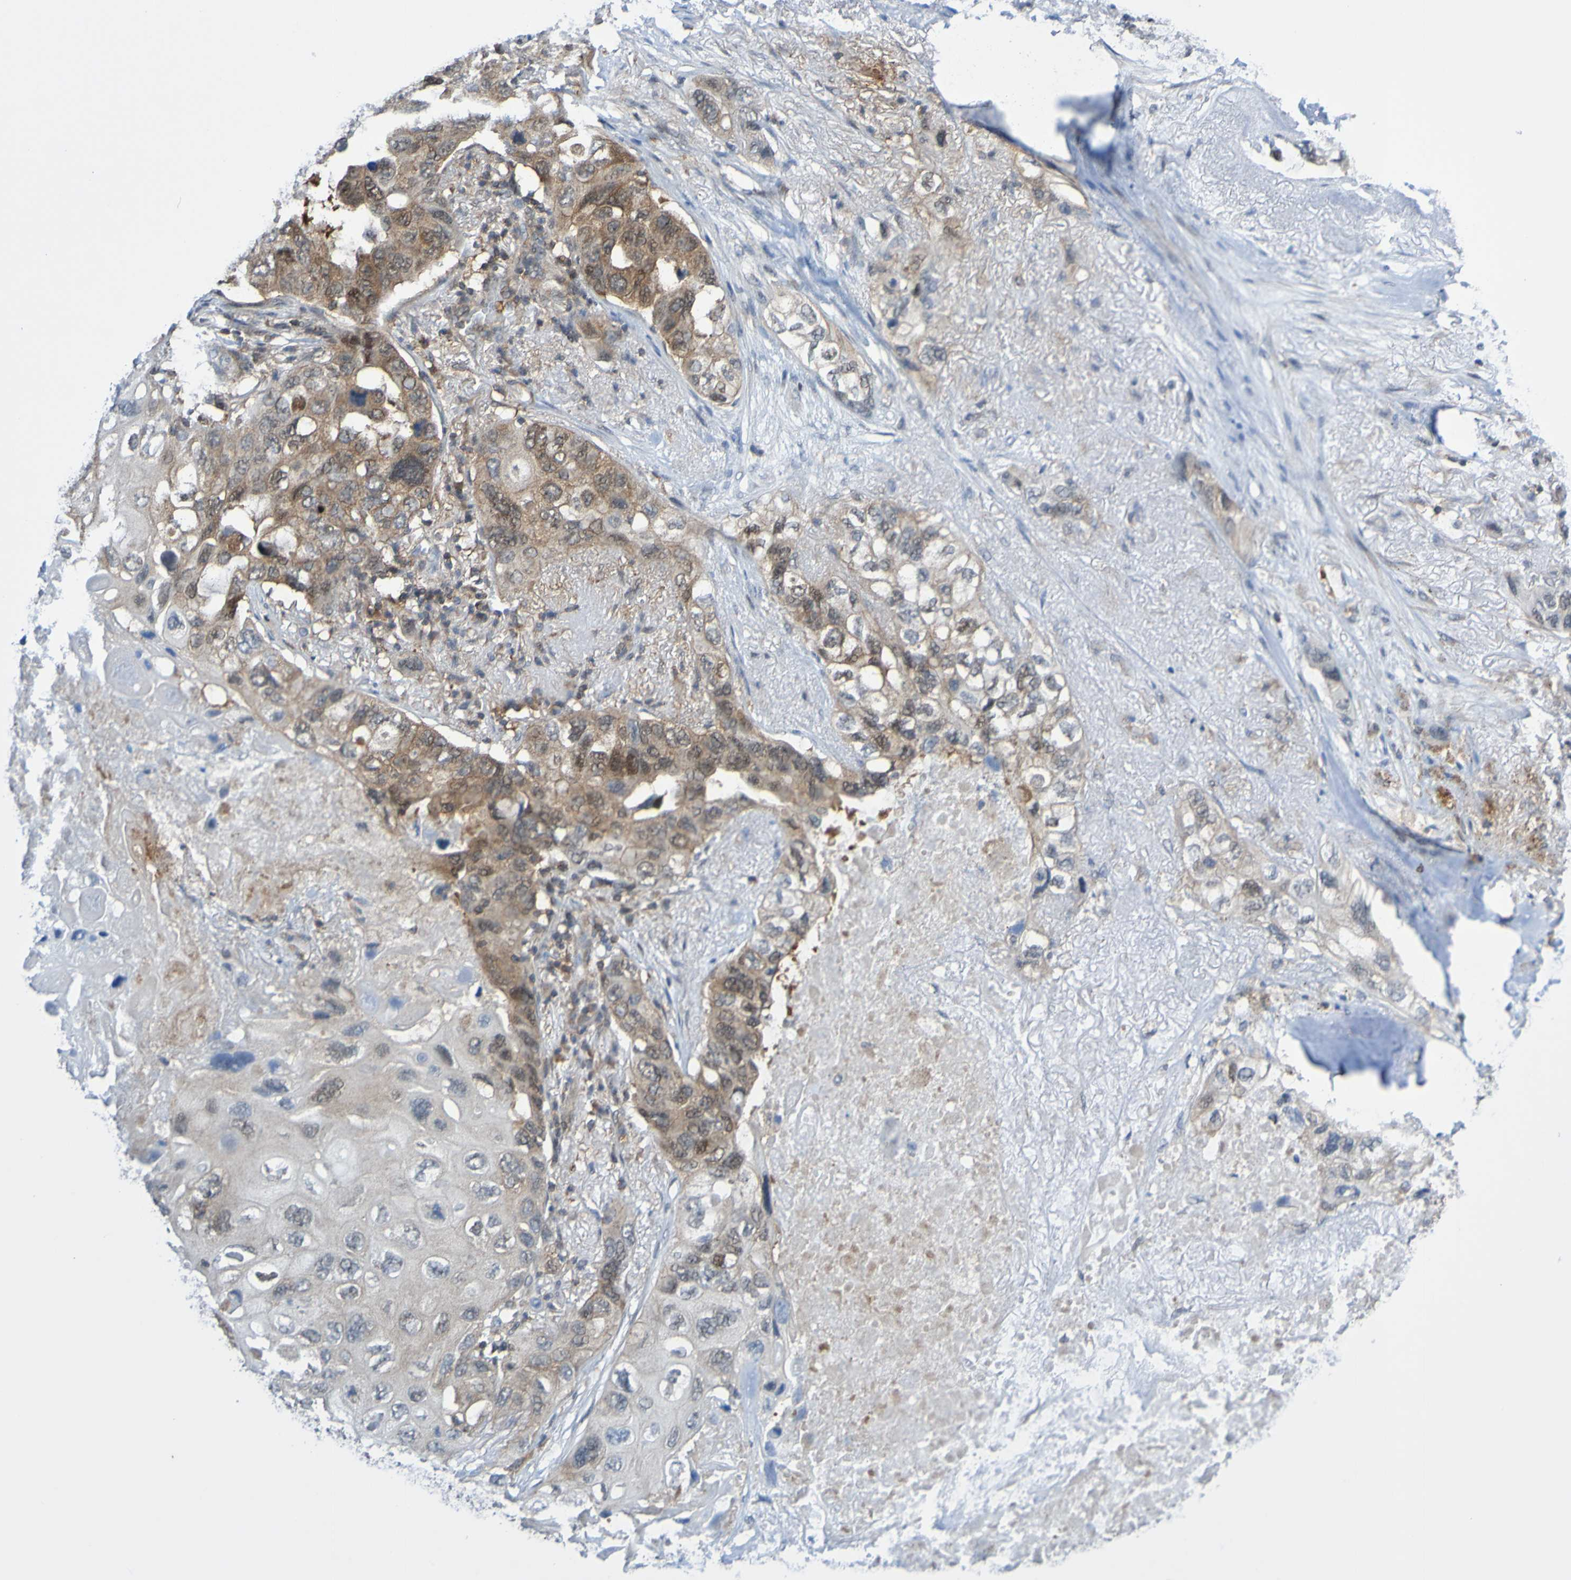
{"staining": {"intensity": "moderate", "quantity": ">75%", "location": "cytoplasmic/membranous"}, "tissue": "lung cancer", "cell_type": "Tumor cells", "image_type": "cancer", "snomed": [{"axis": "morphology", "description": "Squamous cell carcinoma, NOS"}, {"axis": "topography", "description": "Lung"}], "caption": "Squamous cell carcinoma (lung) was stained to show a protein in brown. There is medium levels of moderate cytoplasmic/membranous expression in about >75% of tumor cells. (Stains: DAB in brown, nuclei in blue, Microscopy: brightfield microscopy at high magnification).", "gene": "ATIC", "patient": {"sex": "female", "age": 73}}